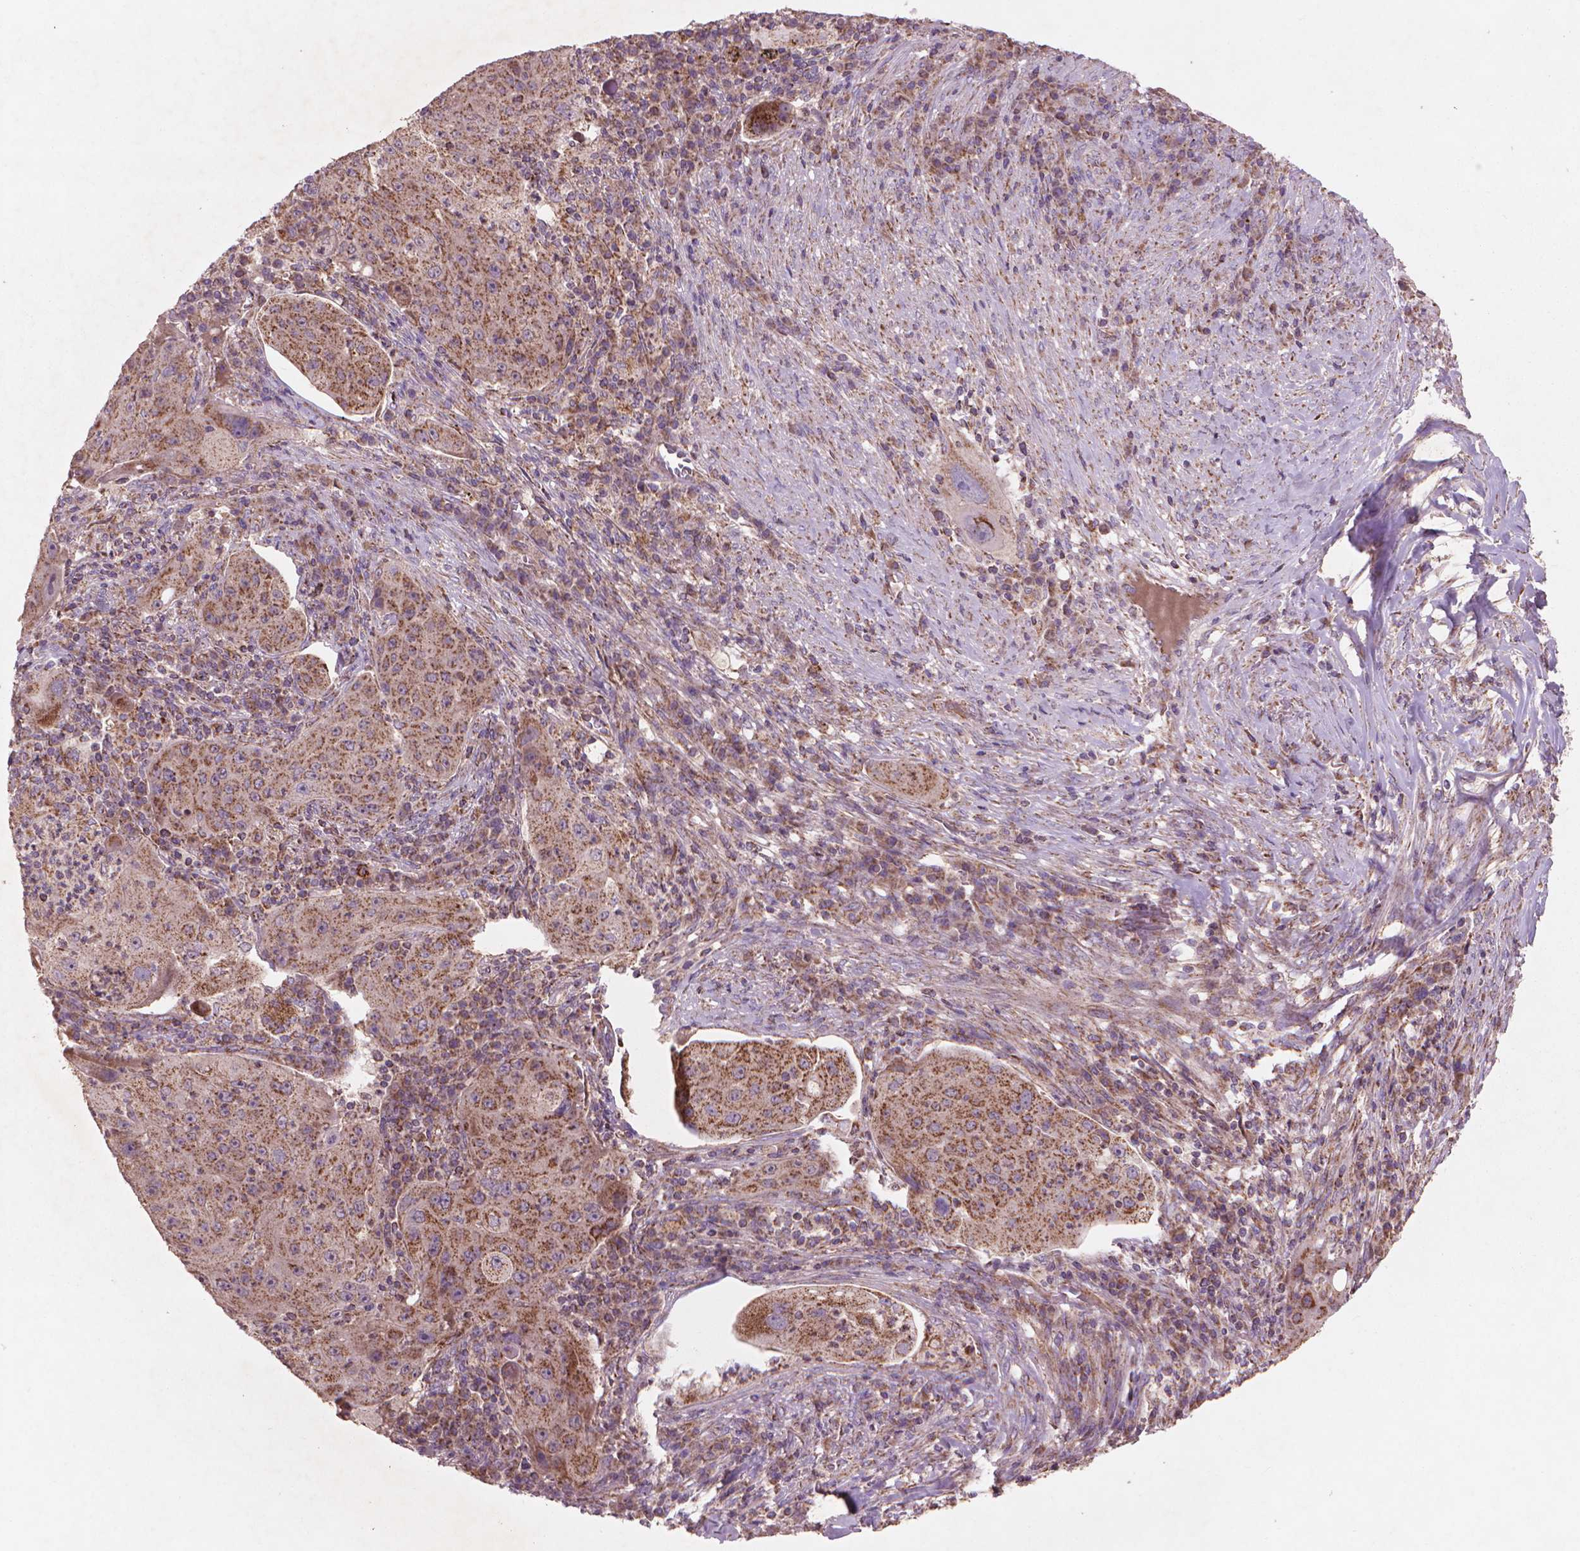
{"staining": {"intensity": "moderate", "quantity": ">75%", "location": "cytoplasmic/membranous"}, "tissue": "lung cancer", "cell_type": "Tumor cells", "image_type": "cancer", "snomed": [{"axis": "morphology", "description": "Squamous cell carcinoma, NOS"}, {"axis": "topography", "description": "Lung"}], "caption": "A high-resolution histopathology image shows IHC staining of squamous cell carcinoma (lung), which exhibits moderate cytoplasmic/membranous positivity in about >75% of tumor cells. Nuclei are stained in blue.", "gene": "NLRX1", "patient": {"sex": "female", "age": 59}}